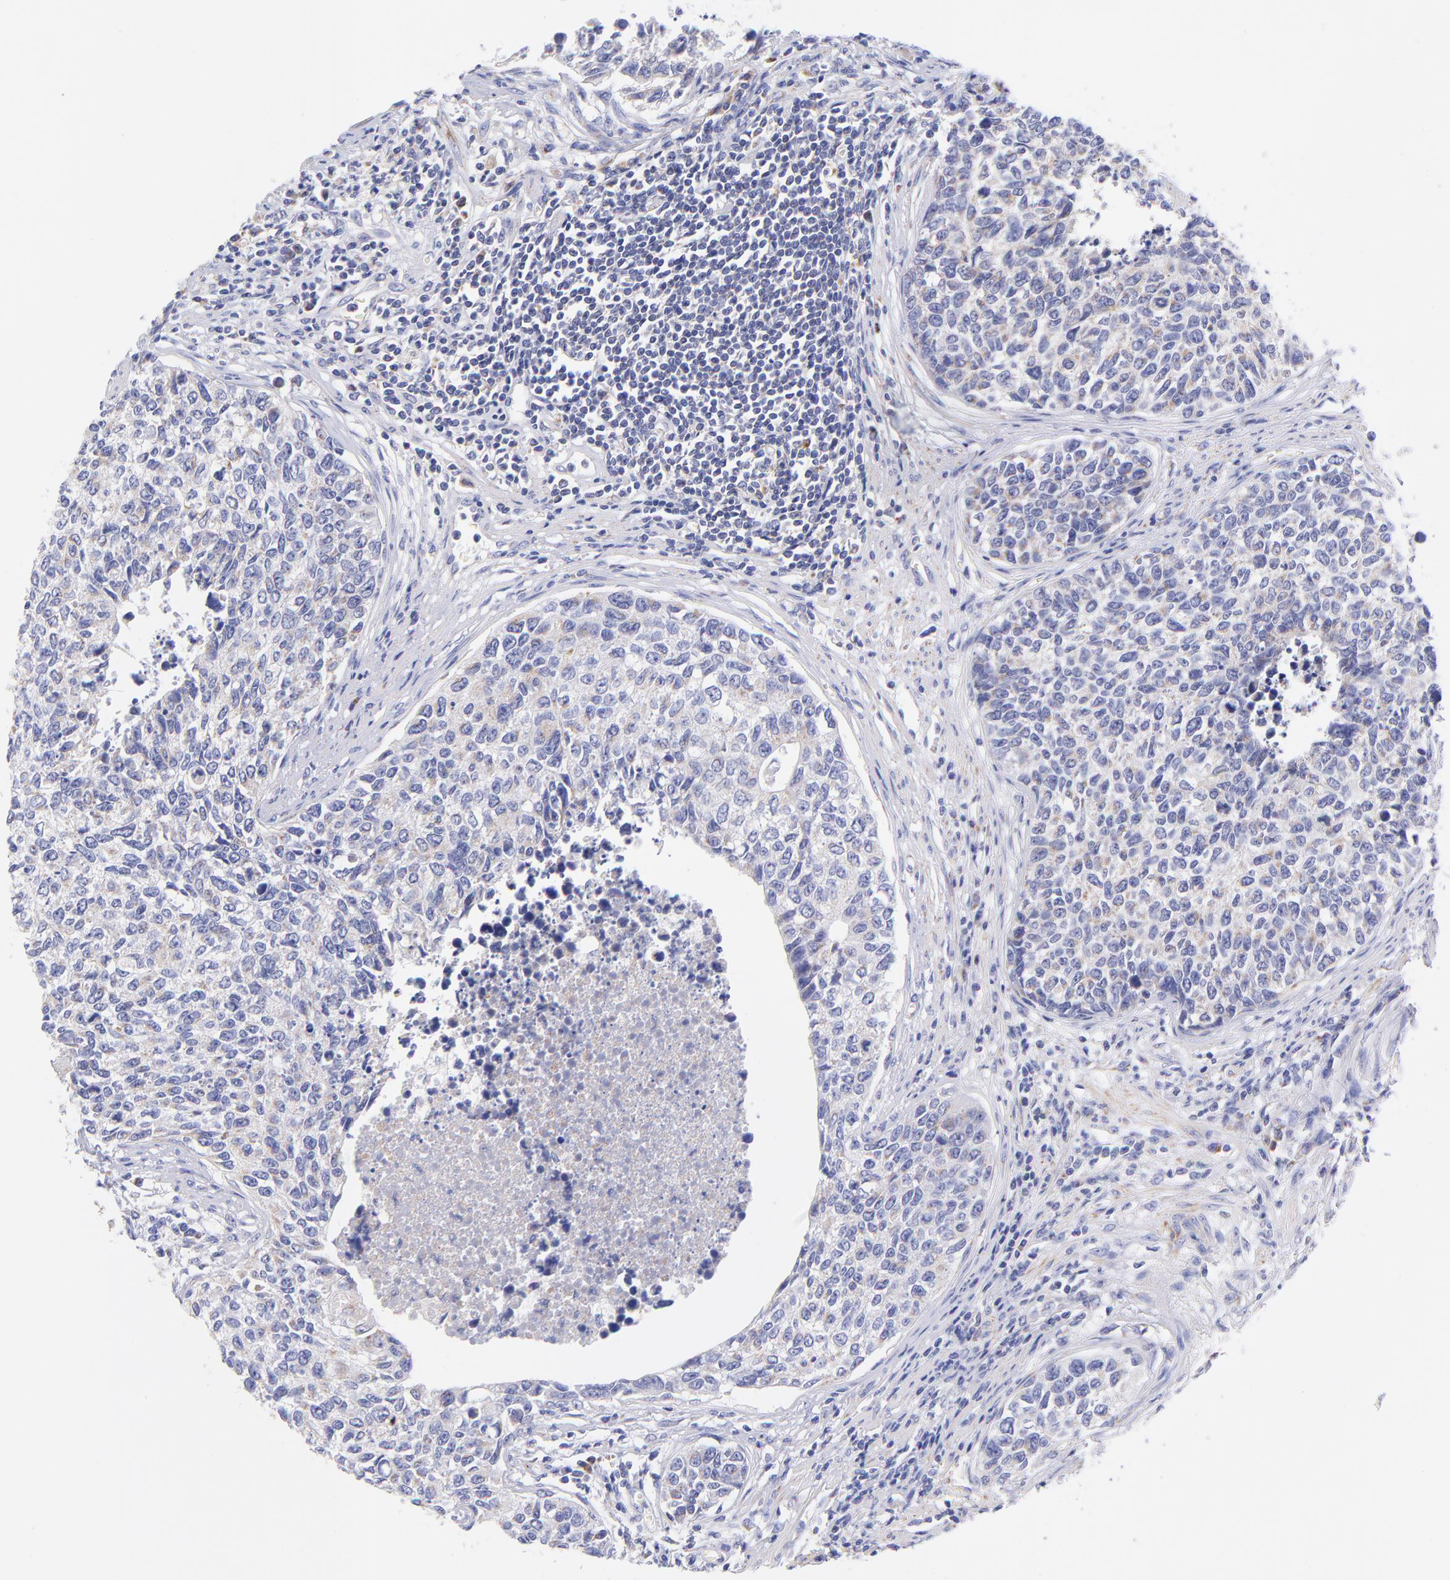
{"staining": {"intensity": "weak", "quantity": "<25%", "location": "cytoplasmic/membranous"}, "tissue": "urothelial cancer", "cell_type": "Tumor cells", "image_type": "cancer", "snomed": [{"axis": "morphology", "description": "Urothelial carcinoma, High grade"}, {"axis": "topography", "description": "Urinary bladder"}], "caption": "A histopathology image of urothelial cancer stained for a protein shows no brown staining in tumor cells. (Brightfield microscopy of DAB (3,3'-diaminobenzidine) immunohistochemistry (IHC) at high magnification).", "gene": "NDUFB7", "patient": {"sex": "male", "age": 81}}